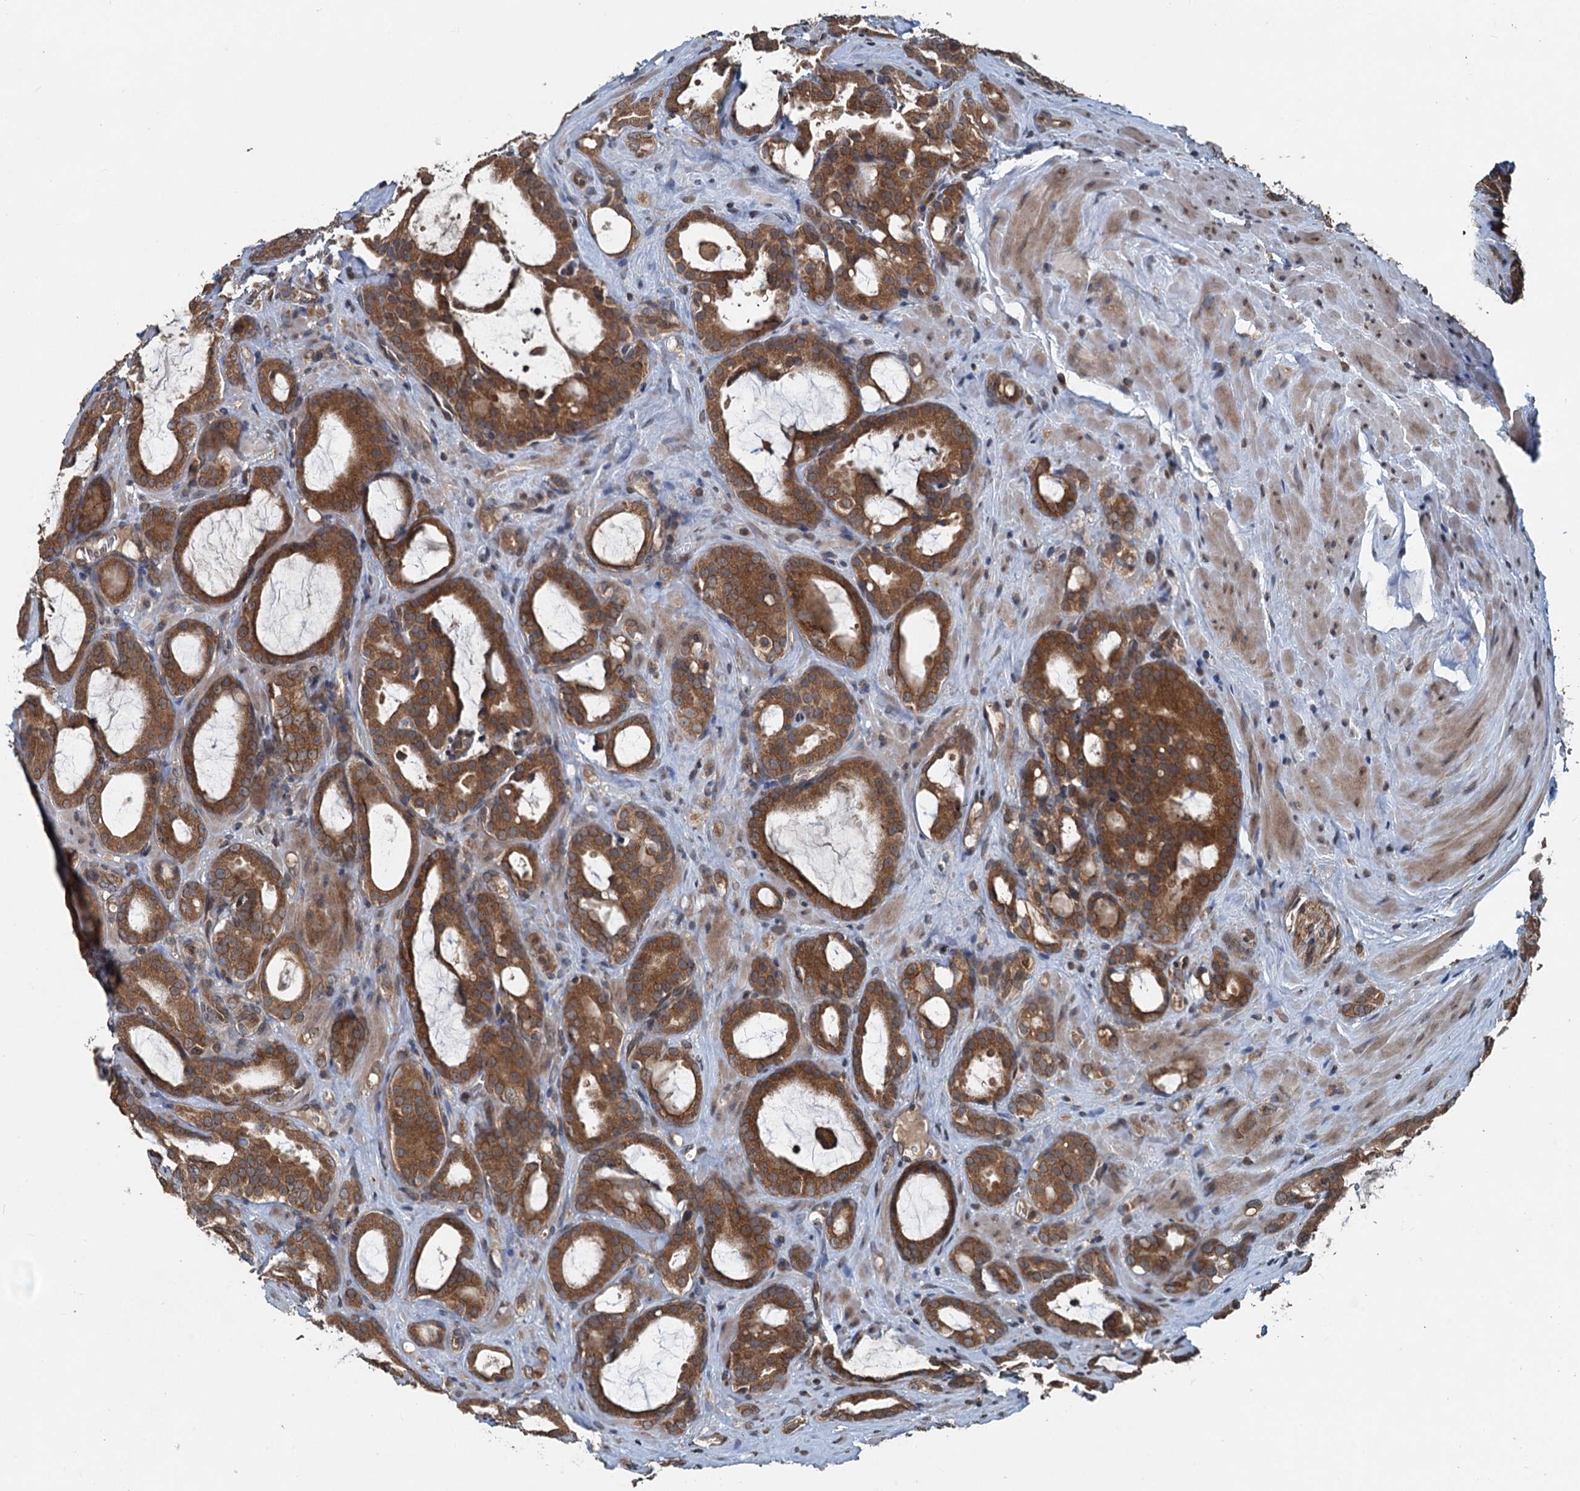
{"staining": {"intensity": "strong", "quantity": ">75%", "location": "cytoplasmic/membranous"}, "tissue": "prostate cancer", "cell_type": "Tumor cells", "image_type": "cancer", "snomed": [{"axis": "morphology", "description": "Adenocarcinoma, High grade"}, {"axis": "topography", "description": "Prostate"}], "caption": "IHC (DAB (3,3'-diaminobenzidine)) staining of human prostate adenocarcinoma (high-grade) demonstrates strong cytoplasmic/membranous protein staining in about >75% of tumor cells.", "gene": "N4BP2L2", "patient": {"sex": "male", "age": 72}}